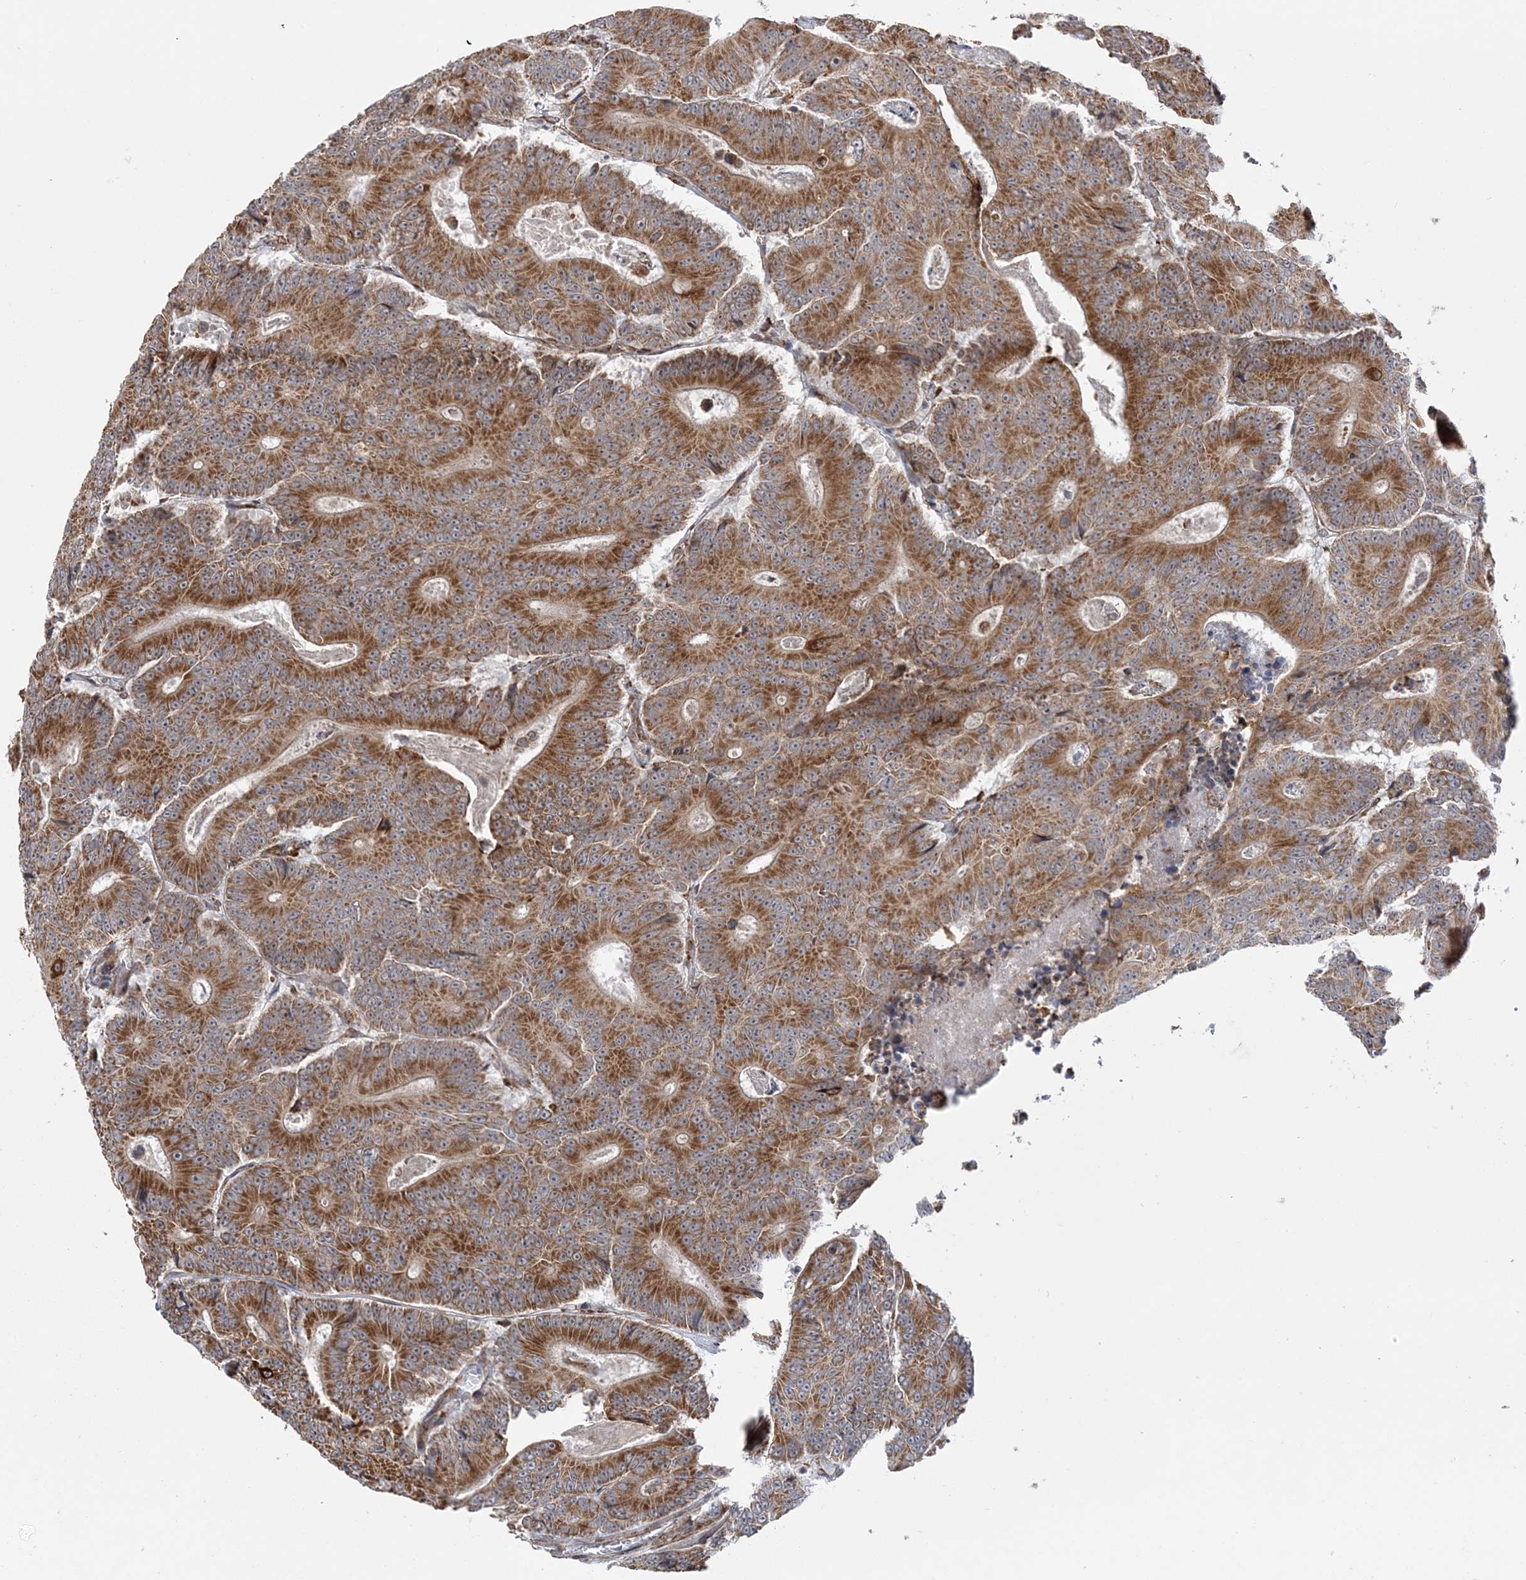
{"staining": {"intensity": "moderate", "quantity": ">75%", "location": "cytoplasmic/membranous"}, "tissue": "colorectal cancer", "cell_type": "Tumor cells", "image_type": "cancer", "snomed": [{"axis": "morphology", "description": "Adenocarcinoma, NOS"}, {"axis": "topography", "description": "Colon"}], "caption": "Brown immunohistochemical staining in adenocarcinoma (colorectal) reveals moderate cytoplasmic/membranous expression in about >75% of tumor cells.", "gene": "MRPL47", "patient": {"sex": "male", "age": 83}}